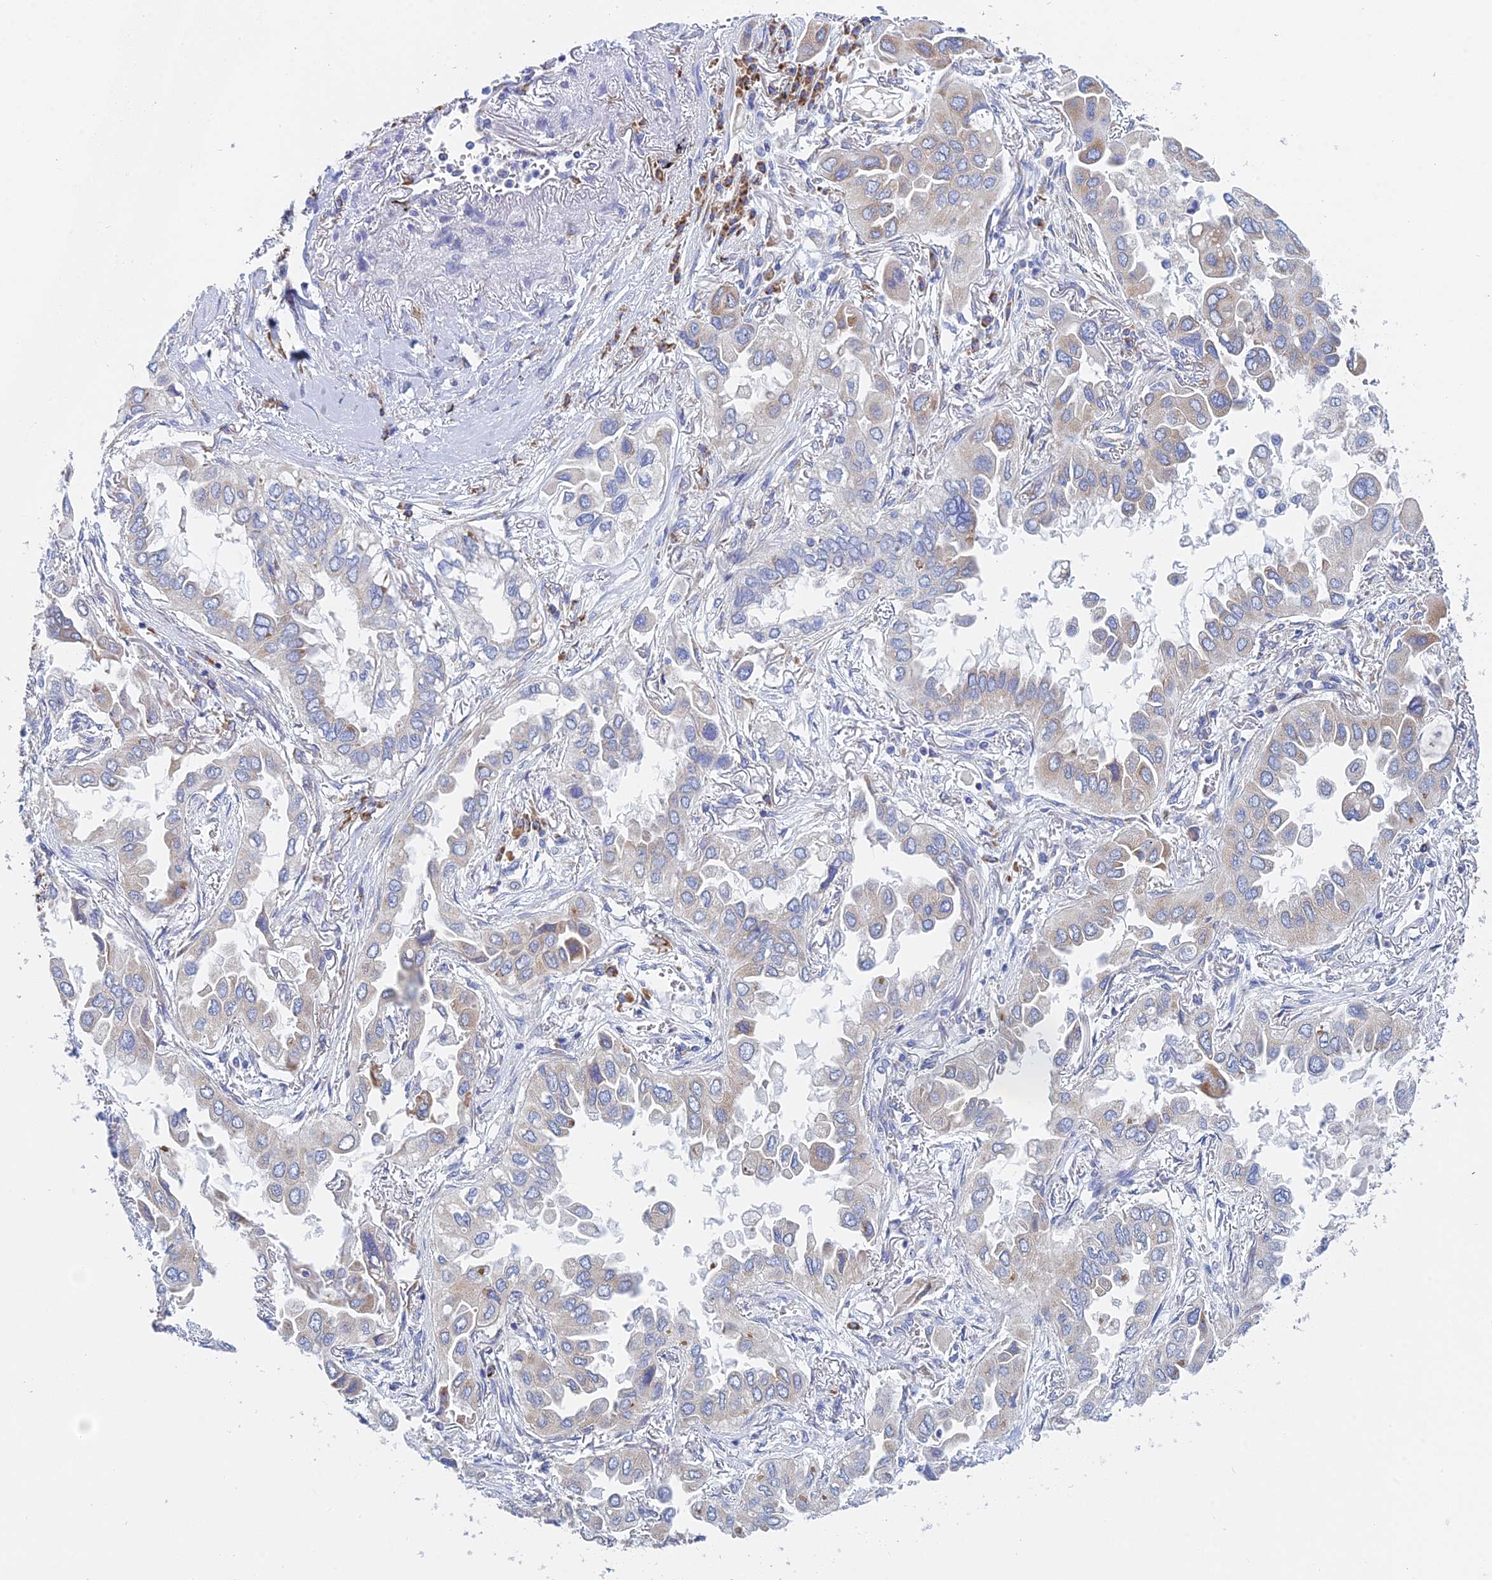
{"staining": {"intensity": "moderate", "quantity": "<25%", "location": "cytoplasmic/membranous"}, "tissue": "lung cancer", "cell_type": "Tumor cells", "image_type": "cancer", "snomed": [{"axis": "morphology", "description": "Adenocarcinoma, NOS"}, {"axis": "topography", "description": "Lung"}], "caption": "Approximately <25% of tumor cells in lung adenocarcinoma reveal moderate cytoplasmic/membranous protein expression as visualized by brown immunohistochemical staining.", "gene": "CRACR2B", "patient": {"sex": "female", "age": 76}}